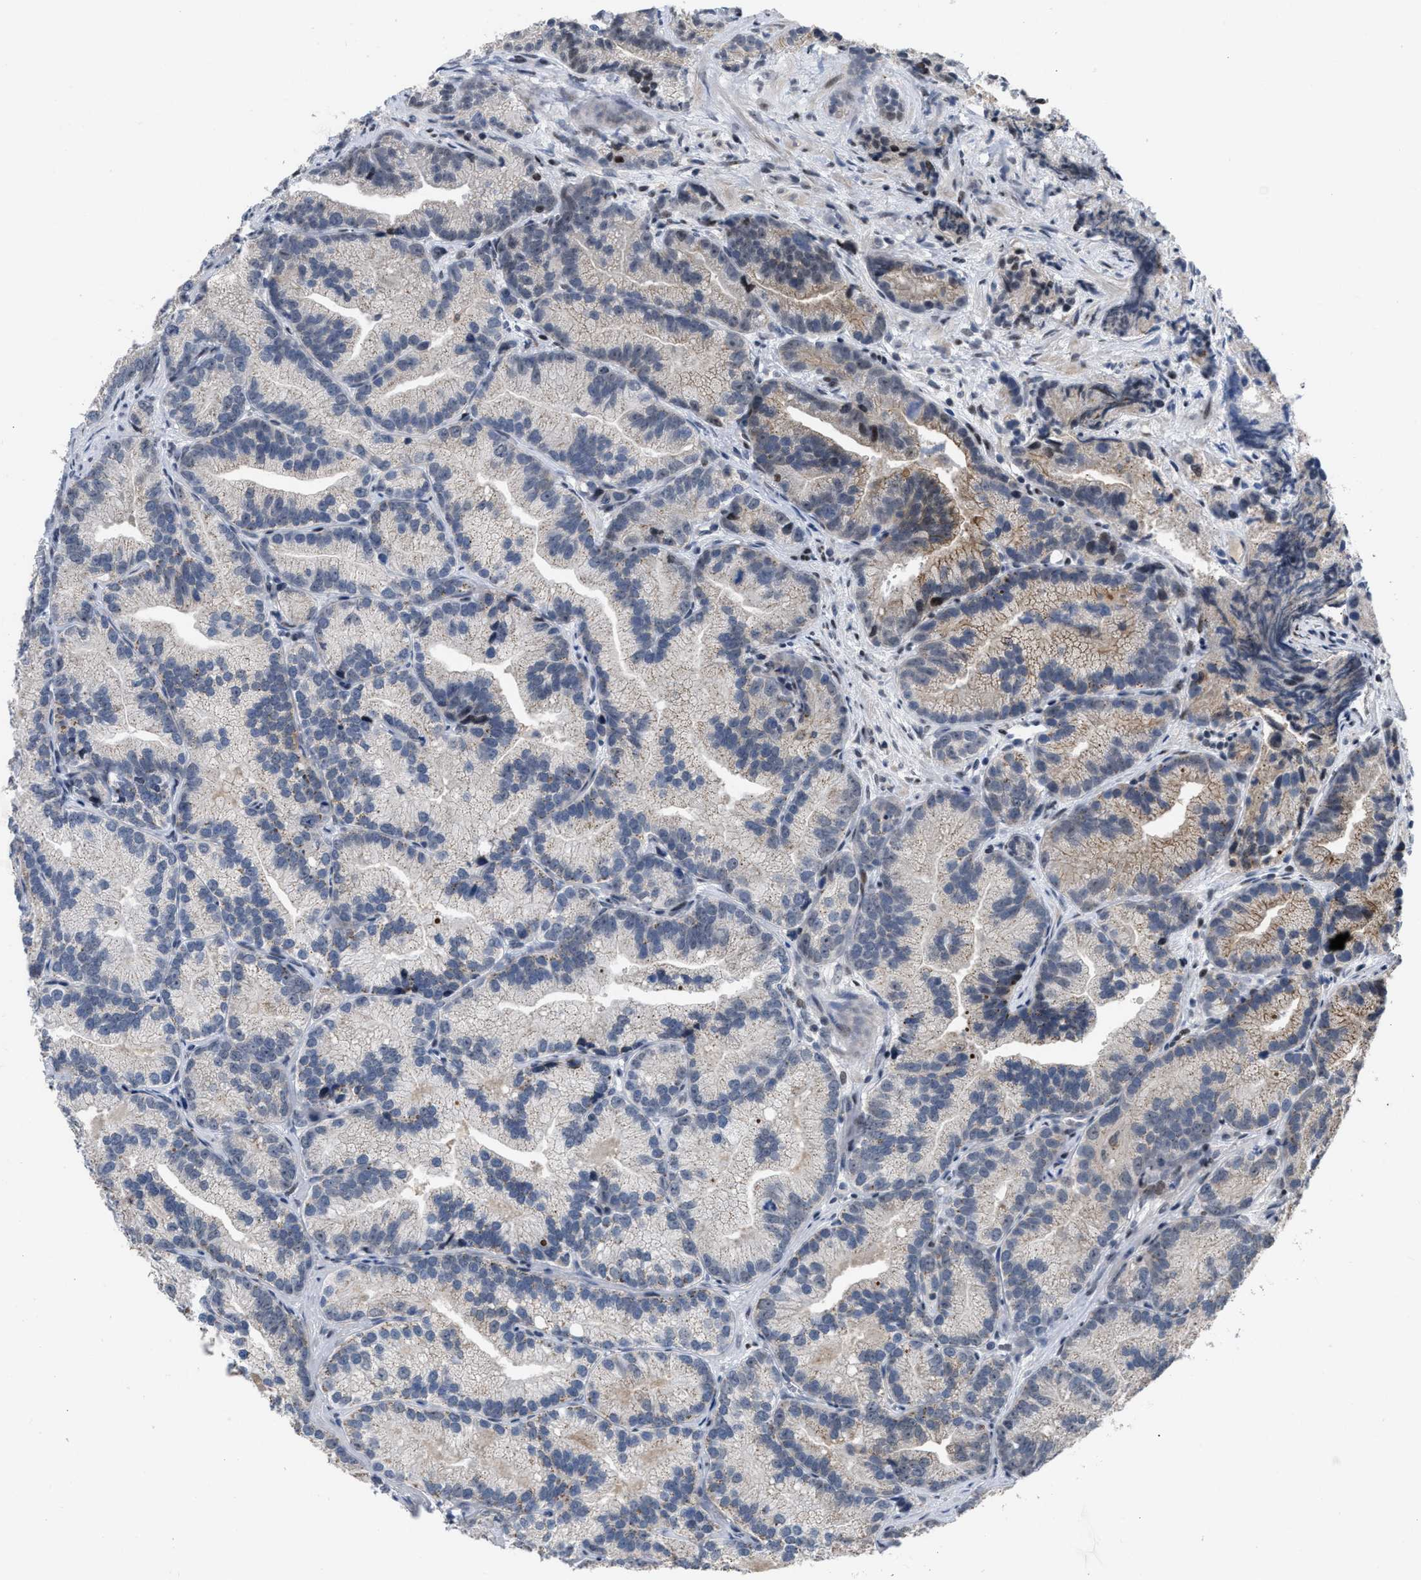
{"staining": {"intensity": "weak", "quantity": "<25%", "location": "cytoplasmic/membranous"}, "tissue": "prostate cancer", "cell_type": "Tumor cells", "image_type": "cancer", "snomed": [{"axis": "morphology", "description": "Adenocarcinoma, Low grade"}, {"axis": "topography", "description": "Prostate"}], "caption": "DAB immunohistochemical staining of adenocarcinoma (low-grade) (prostate) exhibits no significant positivity in tumor cells. (IHC, brightfield microscopy, high magnification).", "gene": "SETDB1", "patient": {"sex": "male", "age": 89}}